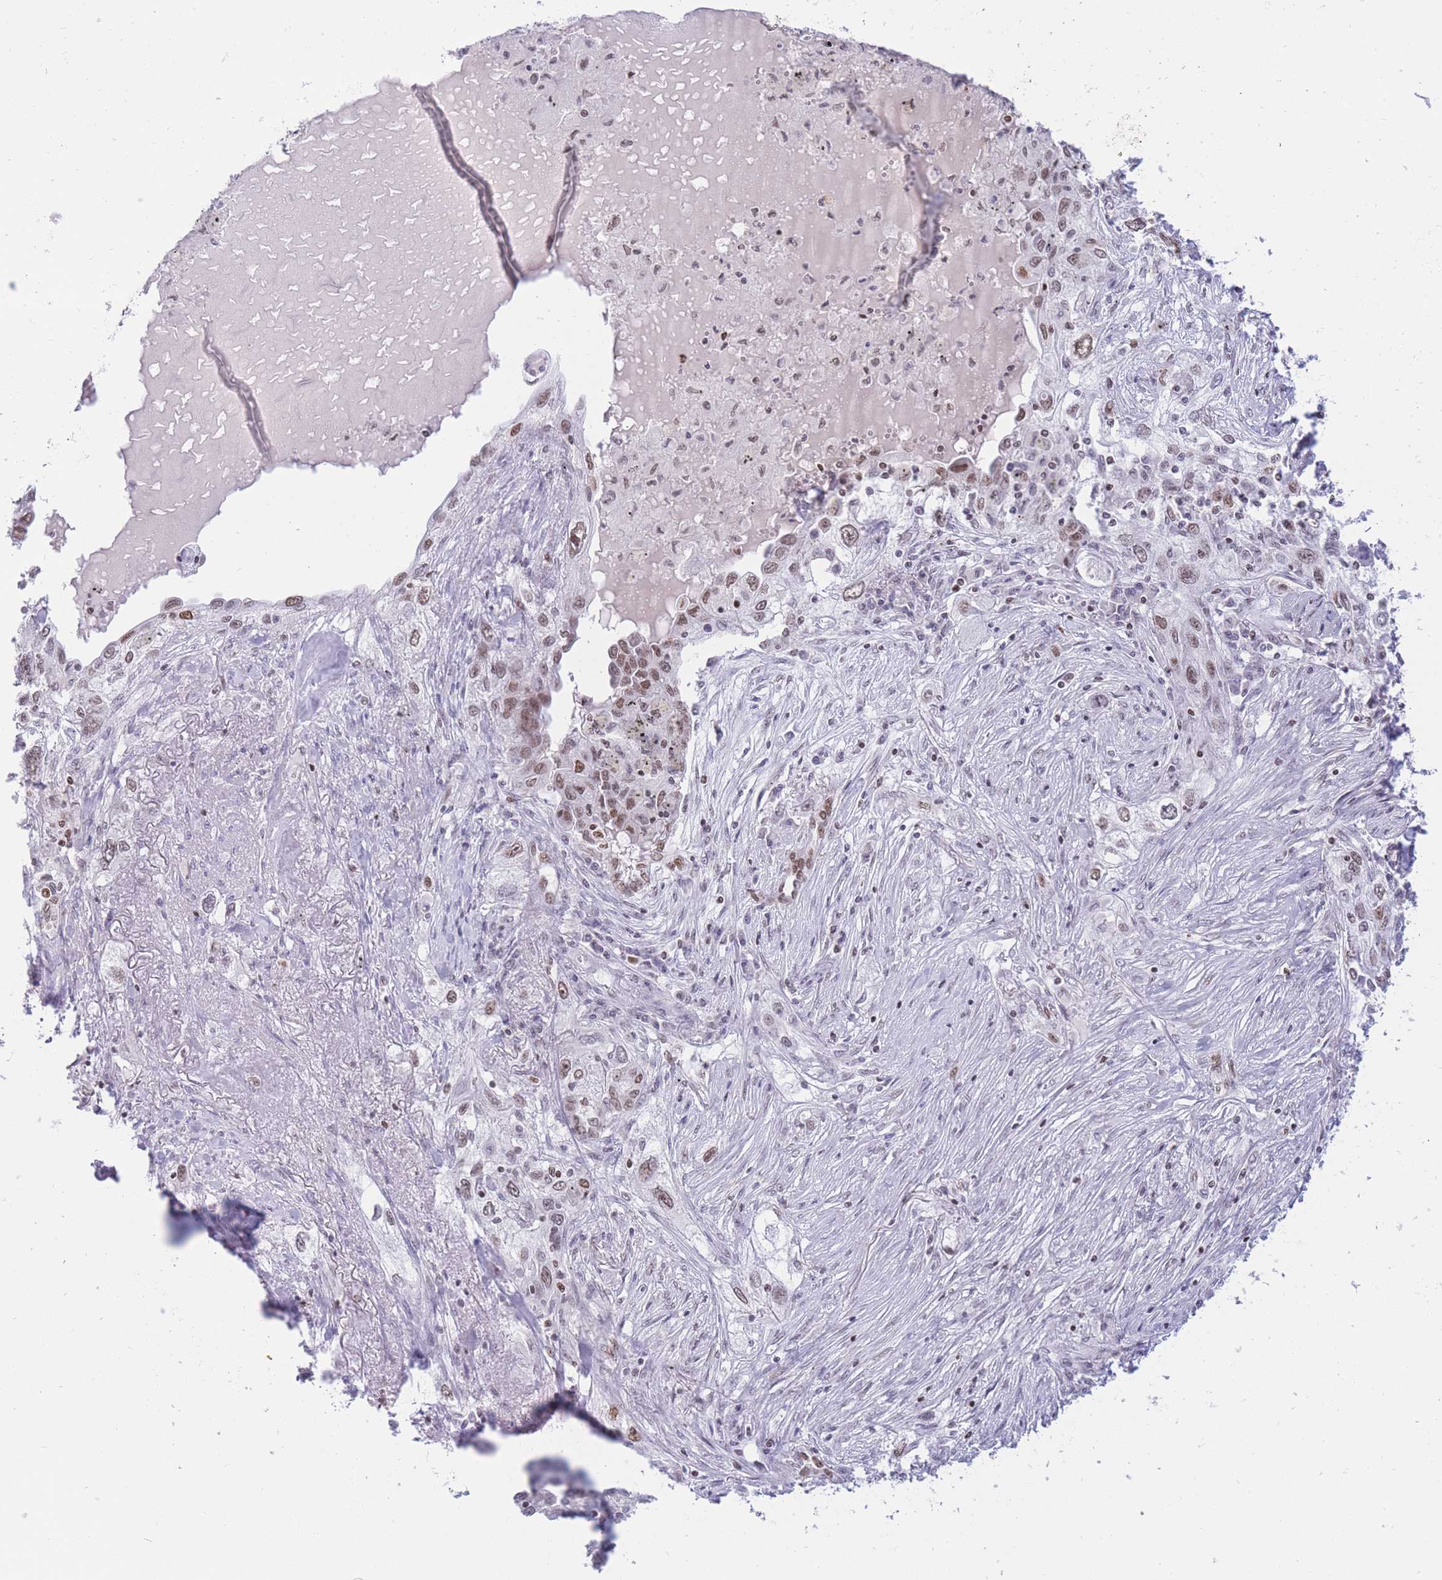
{"staining": {"intensity": "weak", "quantity": ">75%", "location": "nuclear"}, "tissue": "lung cancer", "cell_type": "Tumor cells", "image_type": "cancer", "snomed": [{"axis": "morphology", "description": "Squamous cell carcinoma, NOS"}, {"axis": "topography", "description": "Lung"}], "caption": "Immunohistochemistry (IHC) (DAB) staining of lung cancer exhibits weak nuclear protein staining in about >75% of tumor cells.", "gene": "HMGN1", "patient": {"sex": "female", "age": 69}}